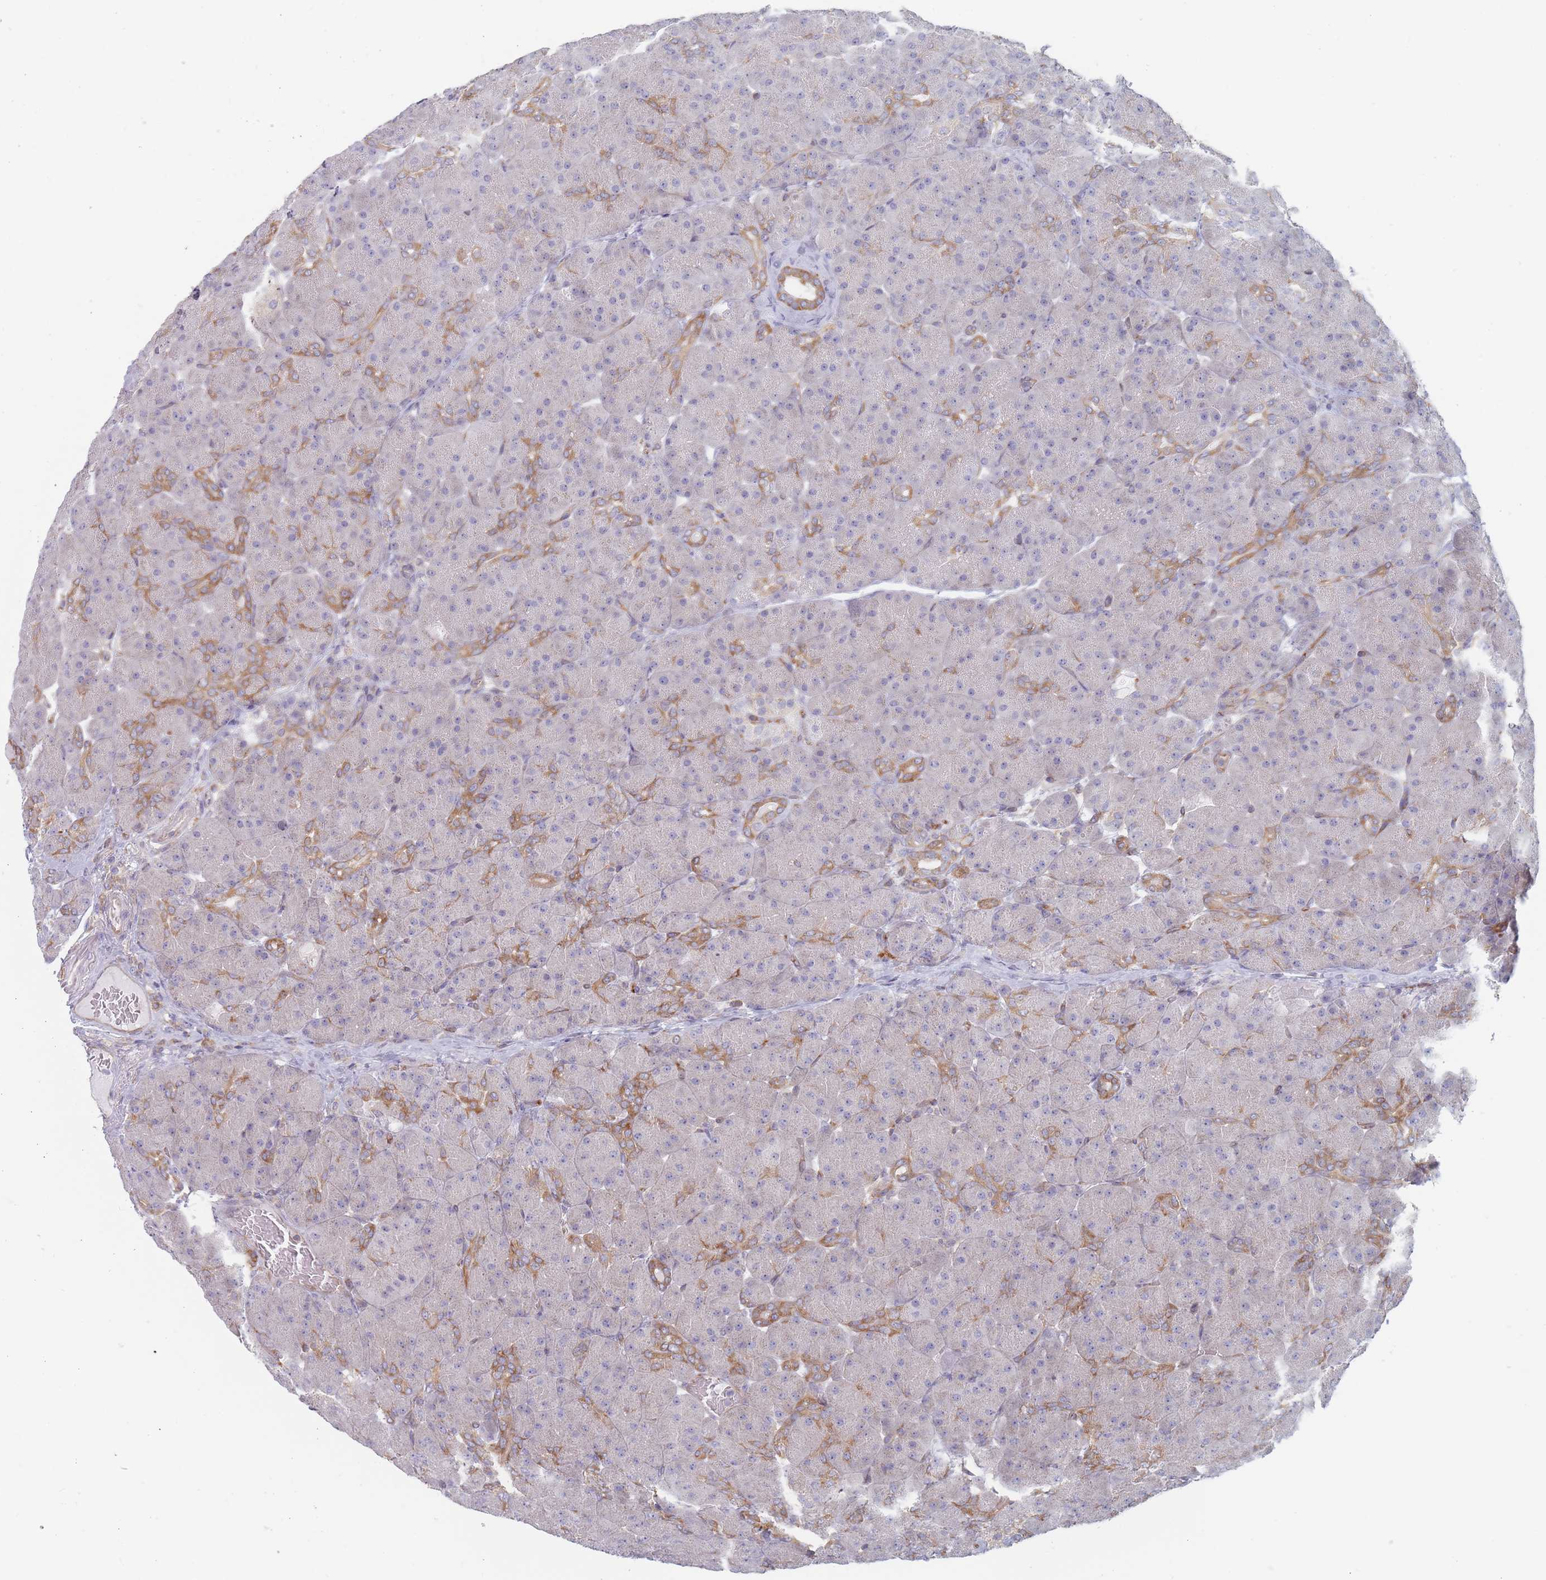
{"staining": {"intensity": "moderate", "quantity": "<25%", "location": "cytoplasmic/membranous"}, "tissue": "pancreas", "cell_type": "Exocrine glandular cells", "image_type": "normal", "snomed": [{"axis": "morphology", "description": "Normal tissue, NOS"}, {"axis": "topography", "description": "Pancreas"}], "caption": "Moderate cytoplasmic/membranous staining is appreciated in approximately <25% of exocrine glandular cells in normal pancreas.", "gene": "MAP1S", "patient": {"sex": "male", "age": 66}}